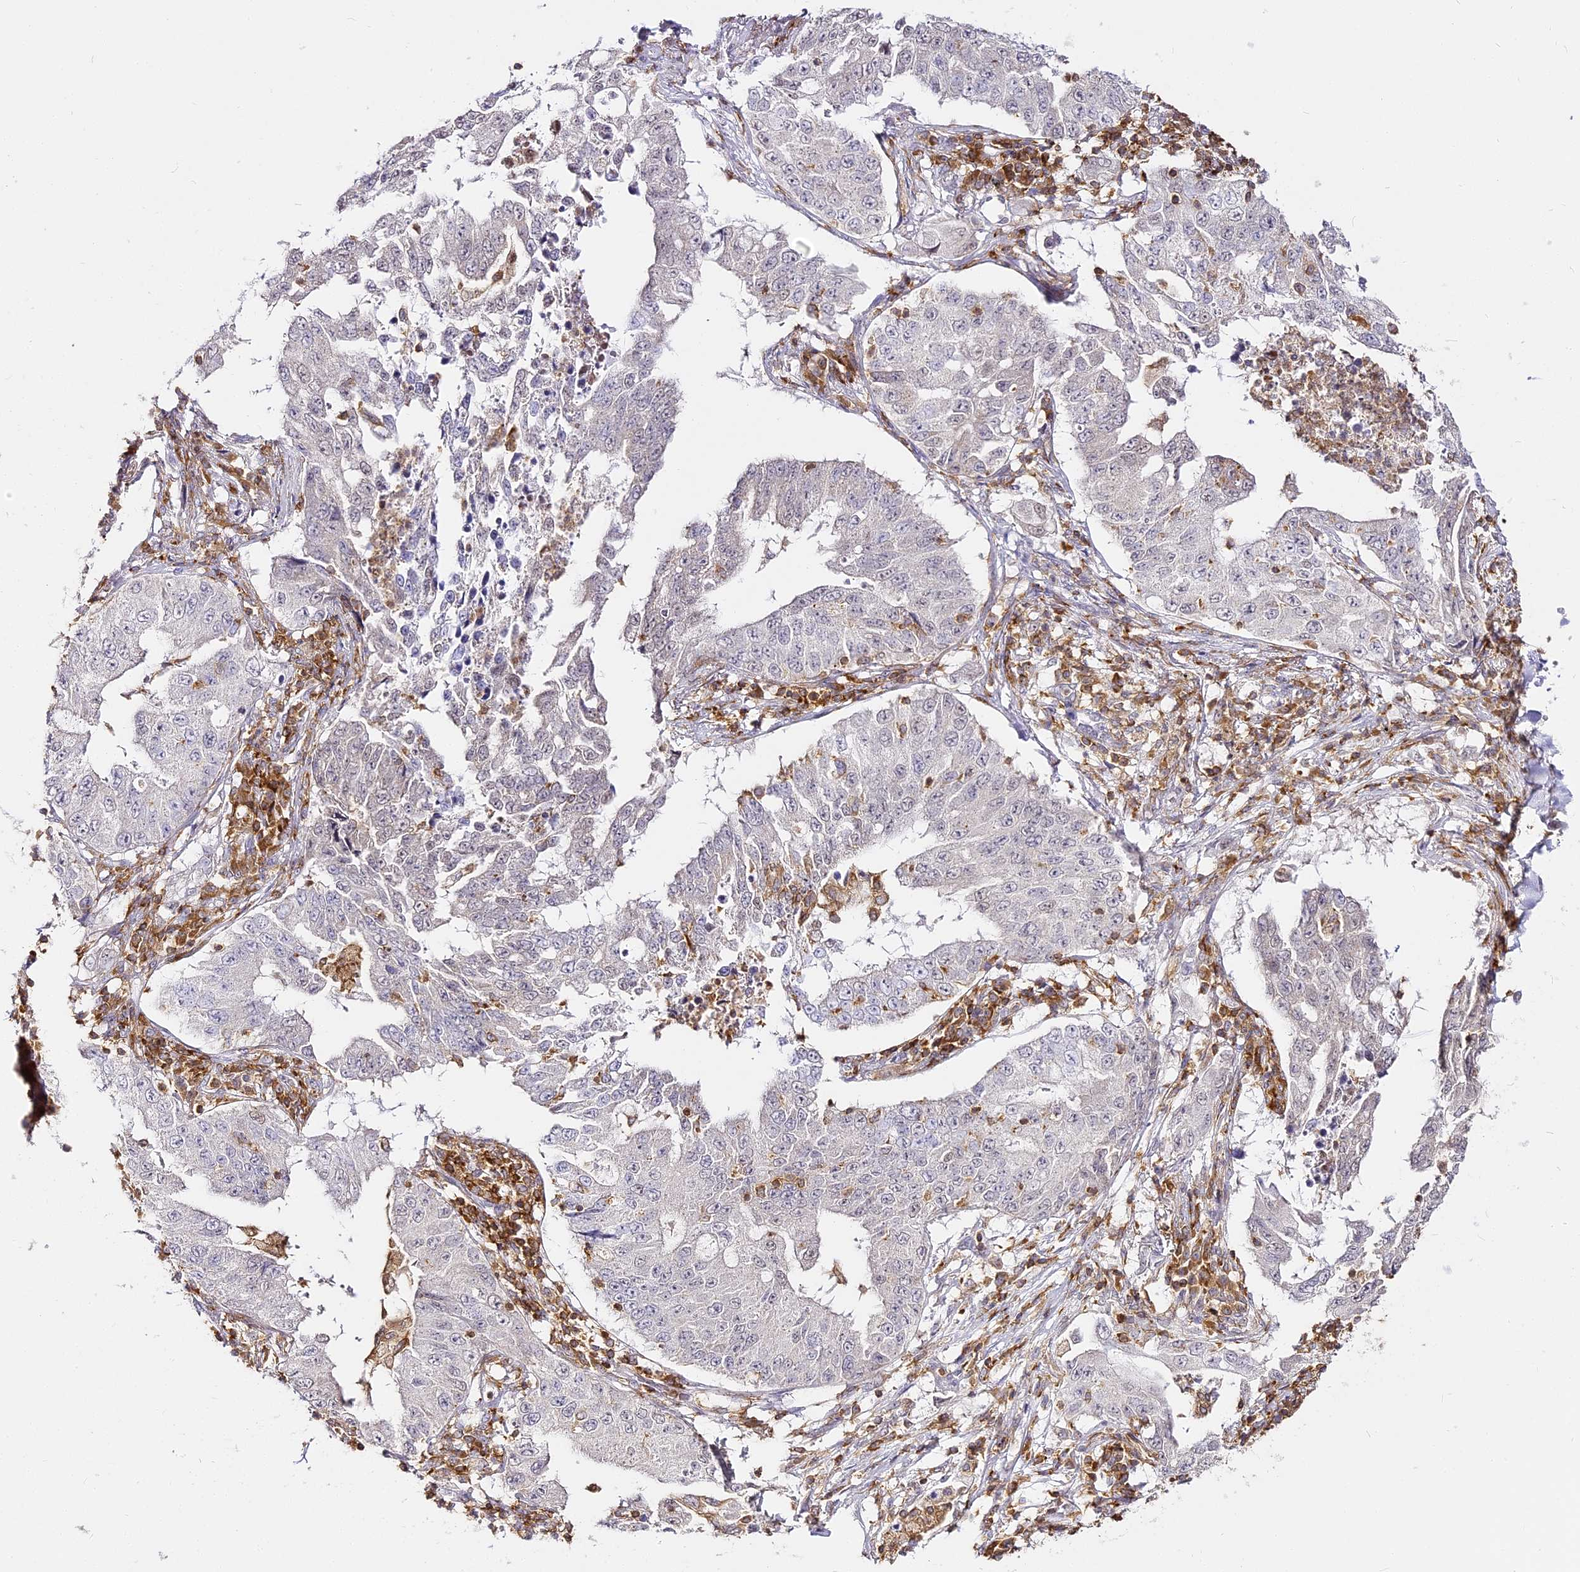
{"staining": {"intensity": "negative", "quantity": "none", "location": "none"}, "tissue": "lung cancer", "cell_type": "Tumor cells", "image_type": "cancer", "snomed": [{"axis": "morphology", "description": "Adenocarcinoma, NOS"}, {"axis": "topography", "description": "Lung"}], "caption": "High power microscopy photomicrograph of an immunohistochemistry image of adenocarcinoma (lung), revealing no significant staining in tumor cells.", "gene": "DOCK2", "patient": {"sex": "female", "age": 51}}